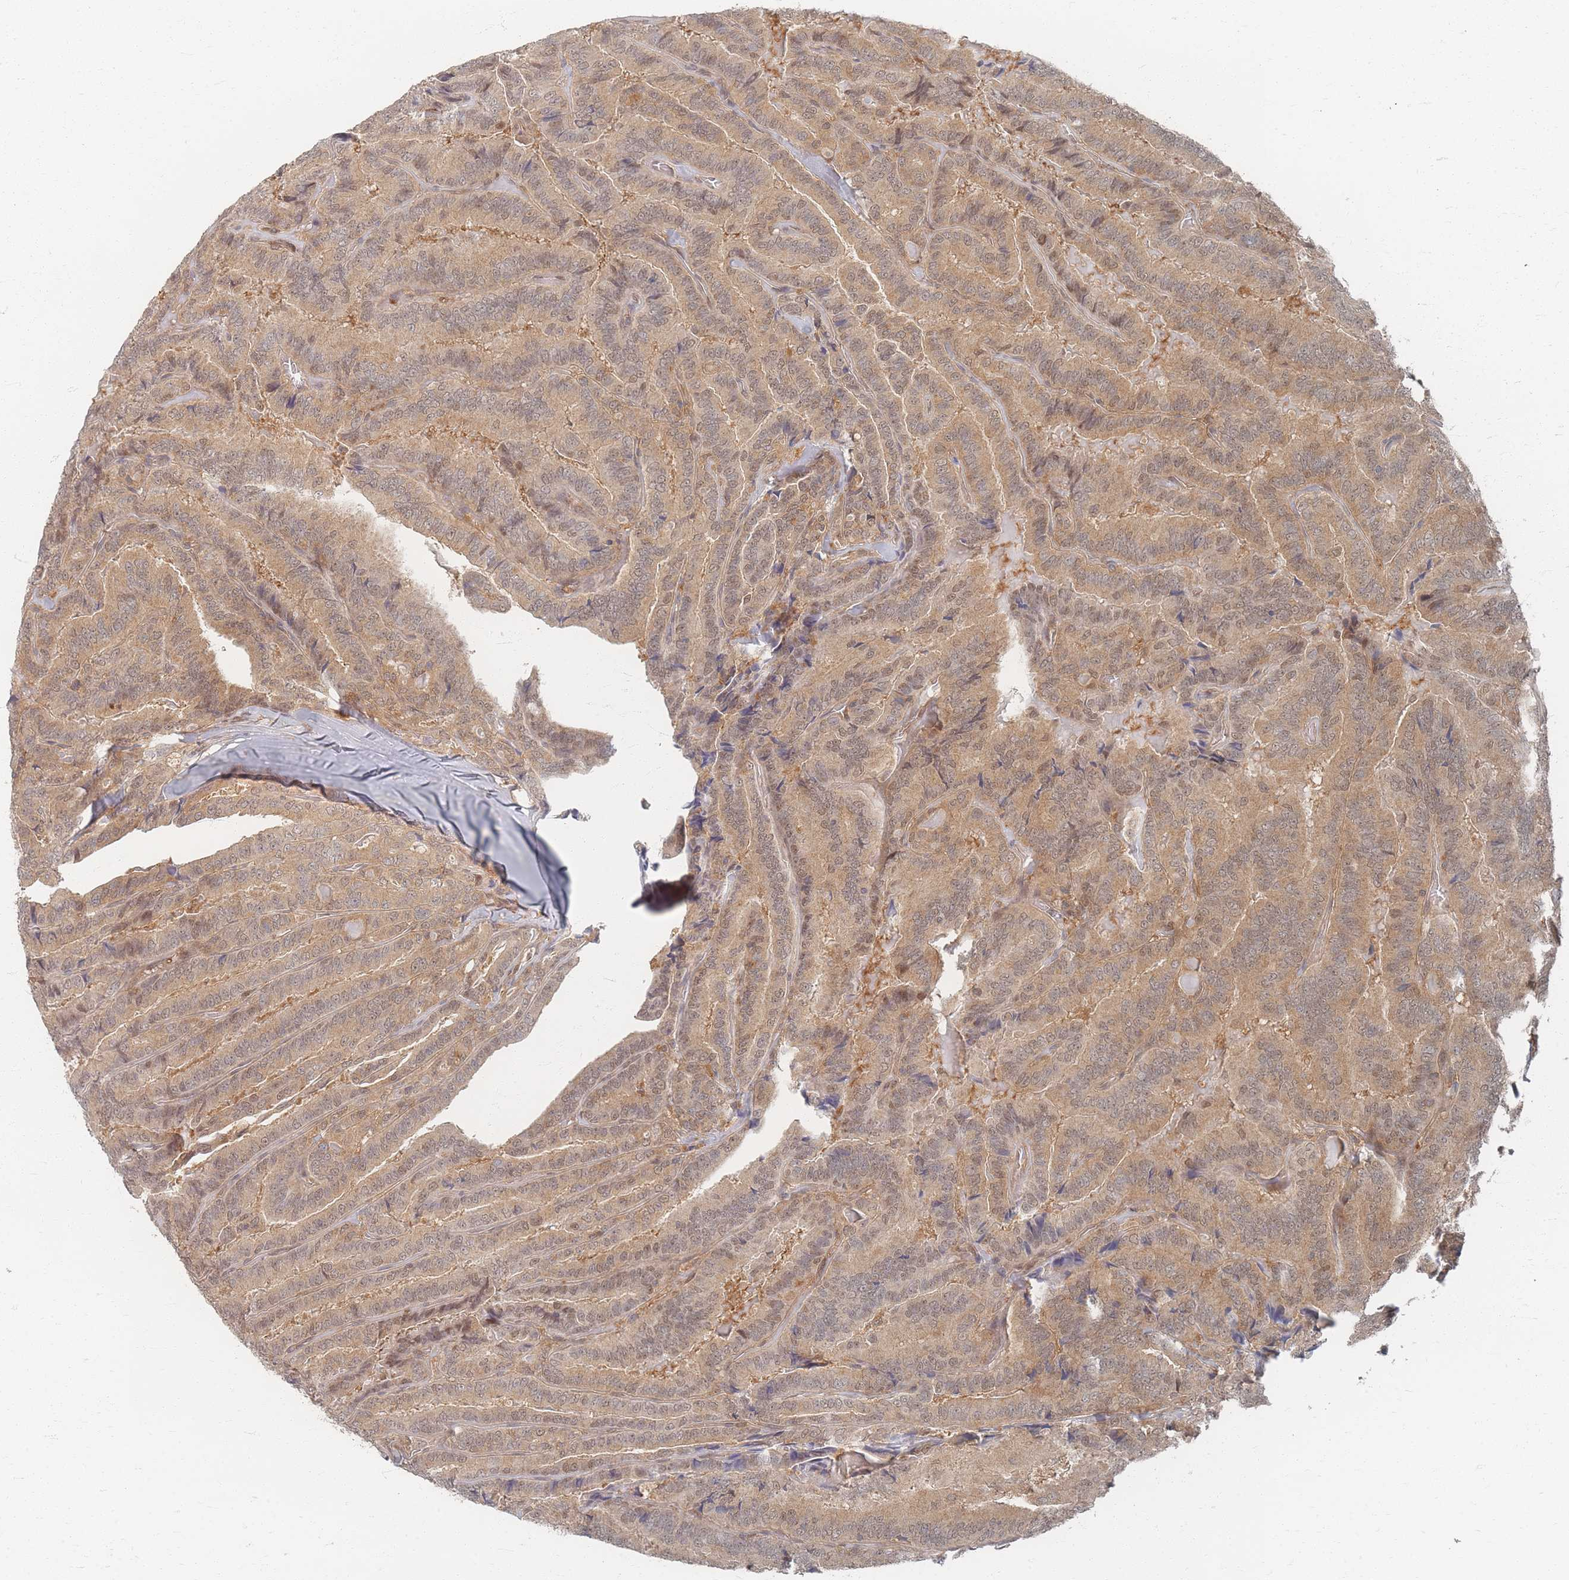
{"staining": {"intensity": "weak", "quantity": ">75%", "location": "cytoplasmic/membranous,nuclear"}, "tissue": "thyroid cancer", "cell_type": "Tumor cells", "image_type": "cancer", "snomed": [{"axis": "morphology", "description": "Papillary adenocarcinoma, NOS"}, {"axis": "topography", "description": "Thyroid gland"}], "caption": "Thyroid papillary adenocarcinoma stained for a protein exhibits weak cytoplasmic/membranous and nuclear positivity in tumor cells.", "gene": "PSMD9", "patient": {"sex": "male", "age": 61}}